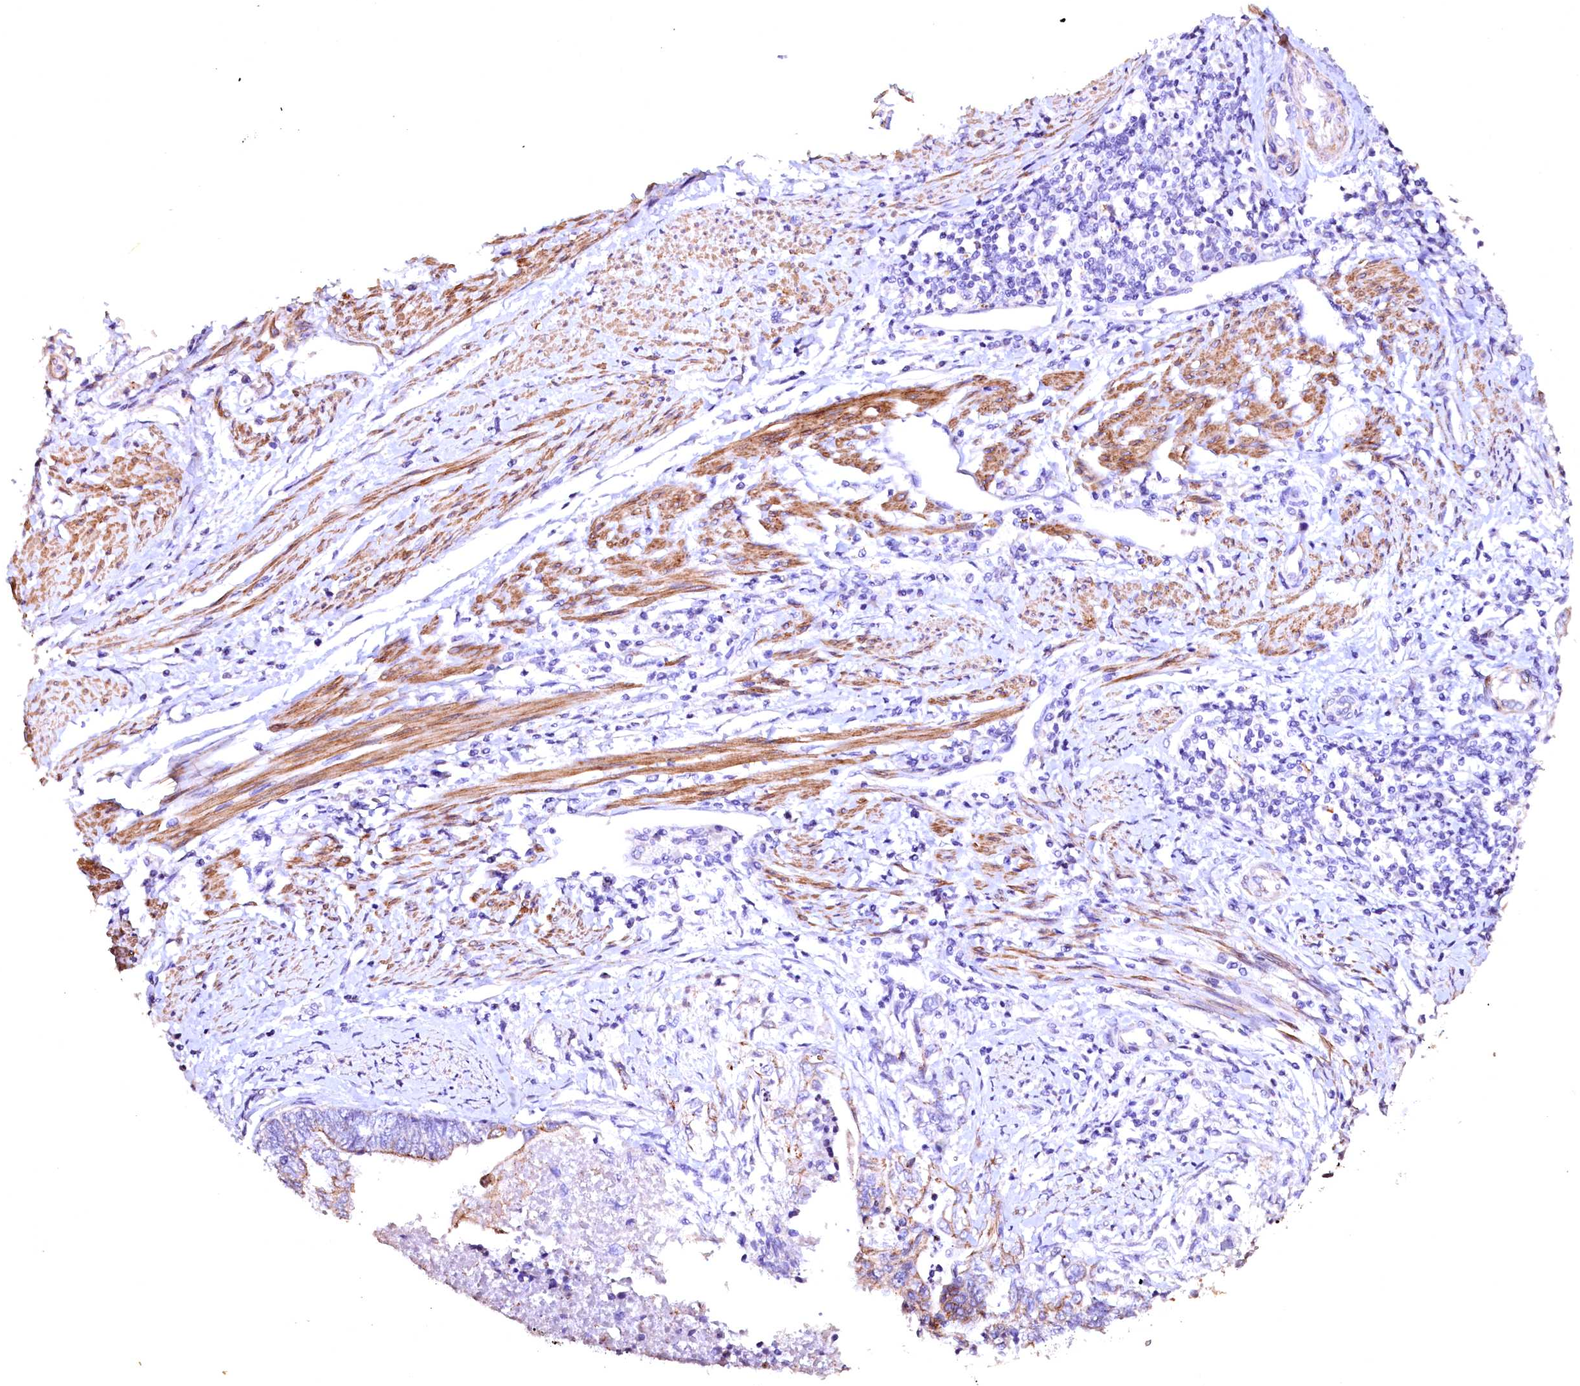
{"staining": {"intensity": "negative", "quantity": "none", "location": "none"}, "tissue": "endometrial cancer", "cell_type": "Tumor cells", "image_type": "cancer", "snomed": [{"axis": "morphology", "description": "Adenocarcinoma, NOS"}, {"axis": "topography", "description": "Uterus"}, {"axis": "topography", "description": "Endometrium"}], "caption": "Immunohistochemical staining of human endometrial cancer shows no significant staining in tumor cells. (DAB IHC with hematoxylin counter stain).", "gene": "VPS36", "patient": {"sex": "female", "age": 70}}